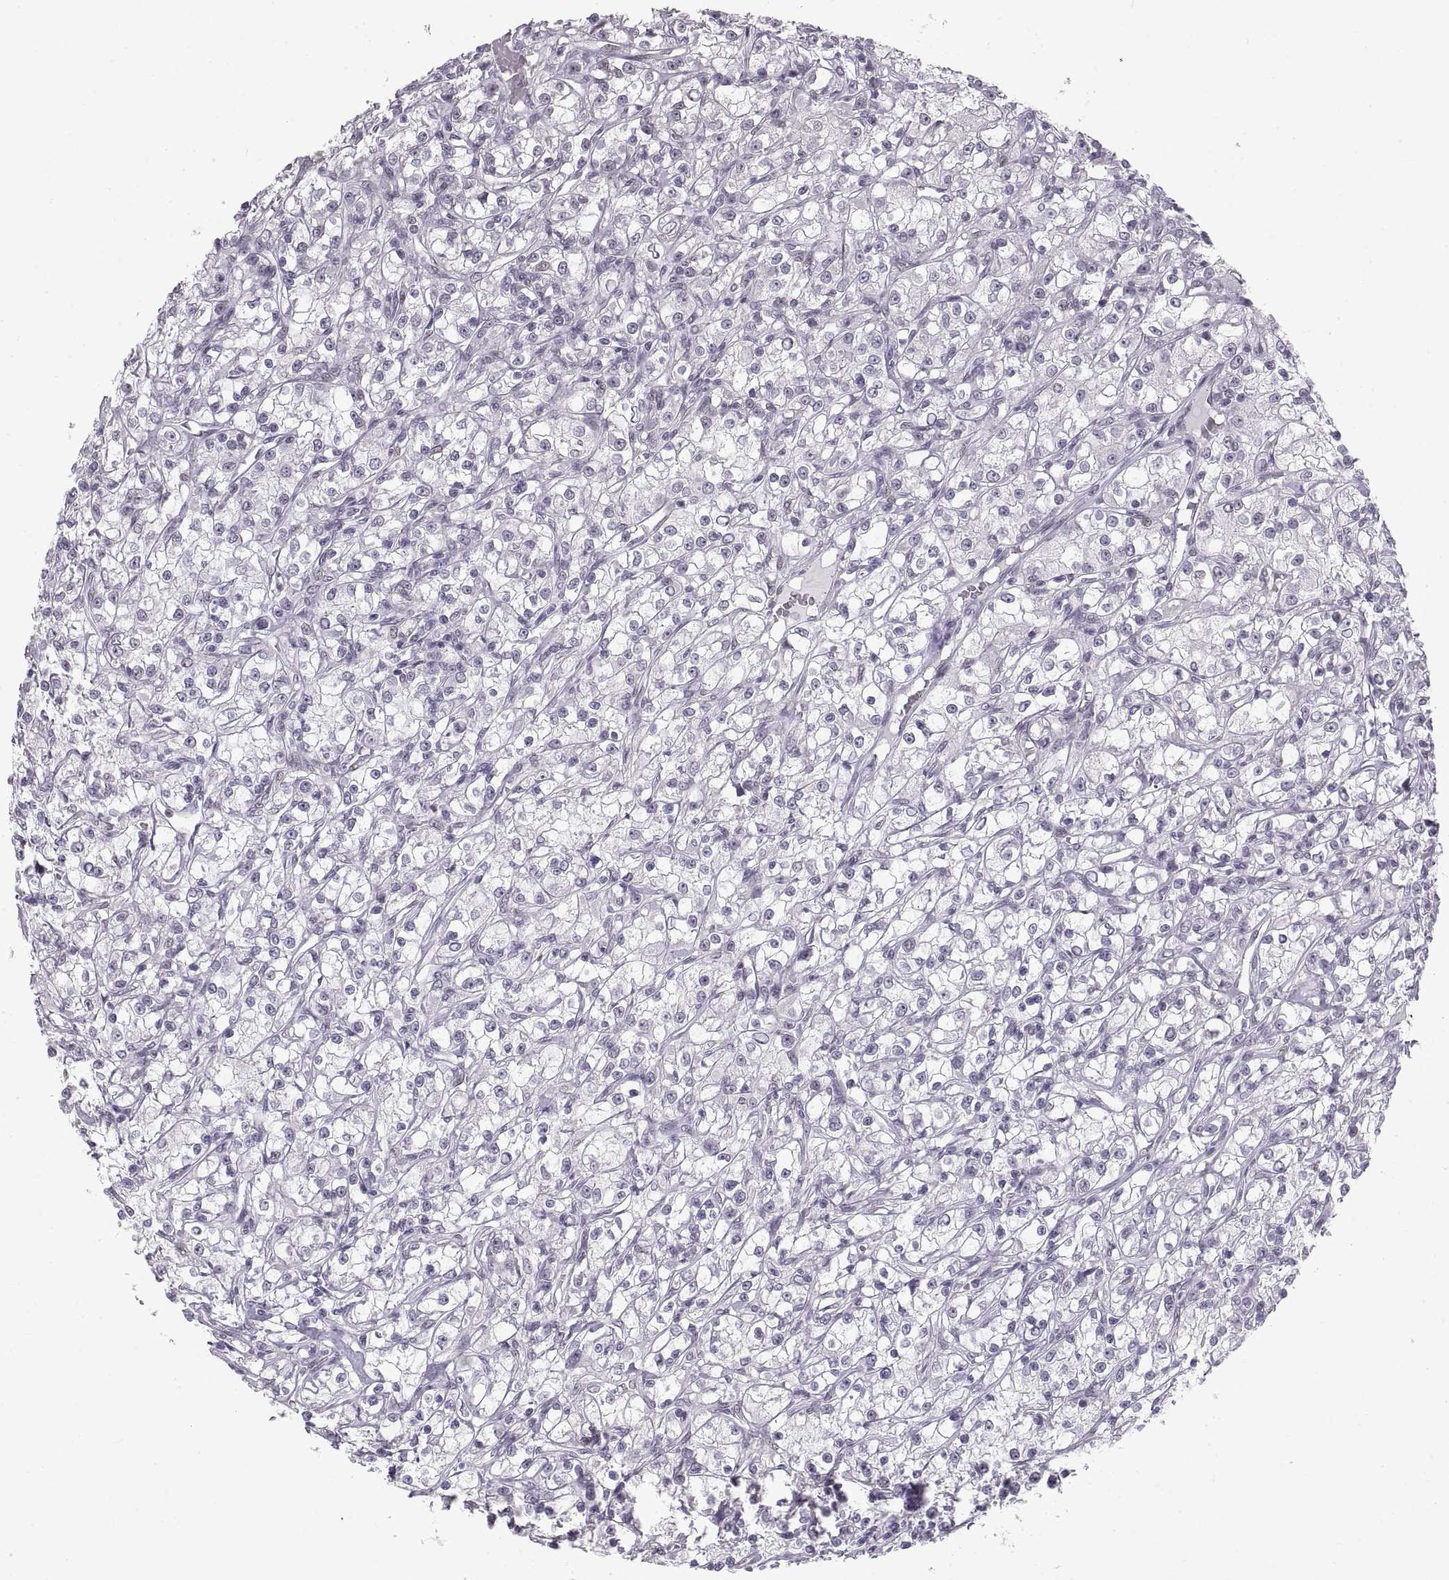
{"staining": {"intensity": "negative", "quantity": "none", "location": "none"}, "tissue": "renal cancer", "cell_type": "Tumor cells", "image_type": "cancer", "snomed": [{"axis": "morphology", "description": "Adenocarcinoma, NOS"}, {"axis": "topography", "description": "Kidney"}], "caption": "A micrograph of renal cancer stained for a protein shows no brown staining in tumor cells.", "gene": "NANOS3", "patient": {"sex": "female", "age": 59}}